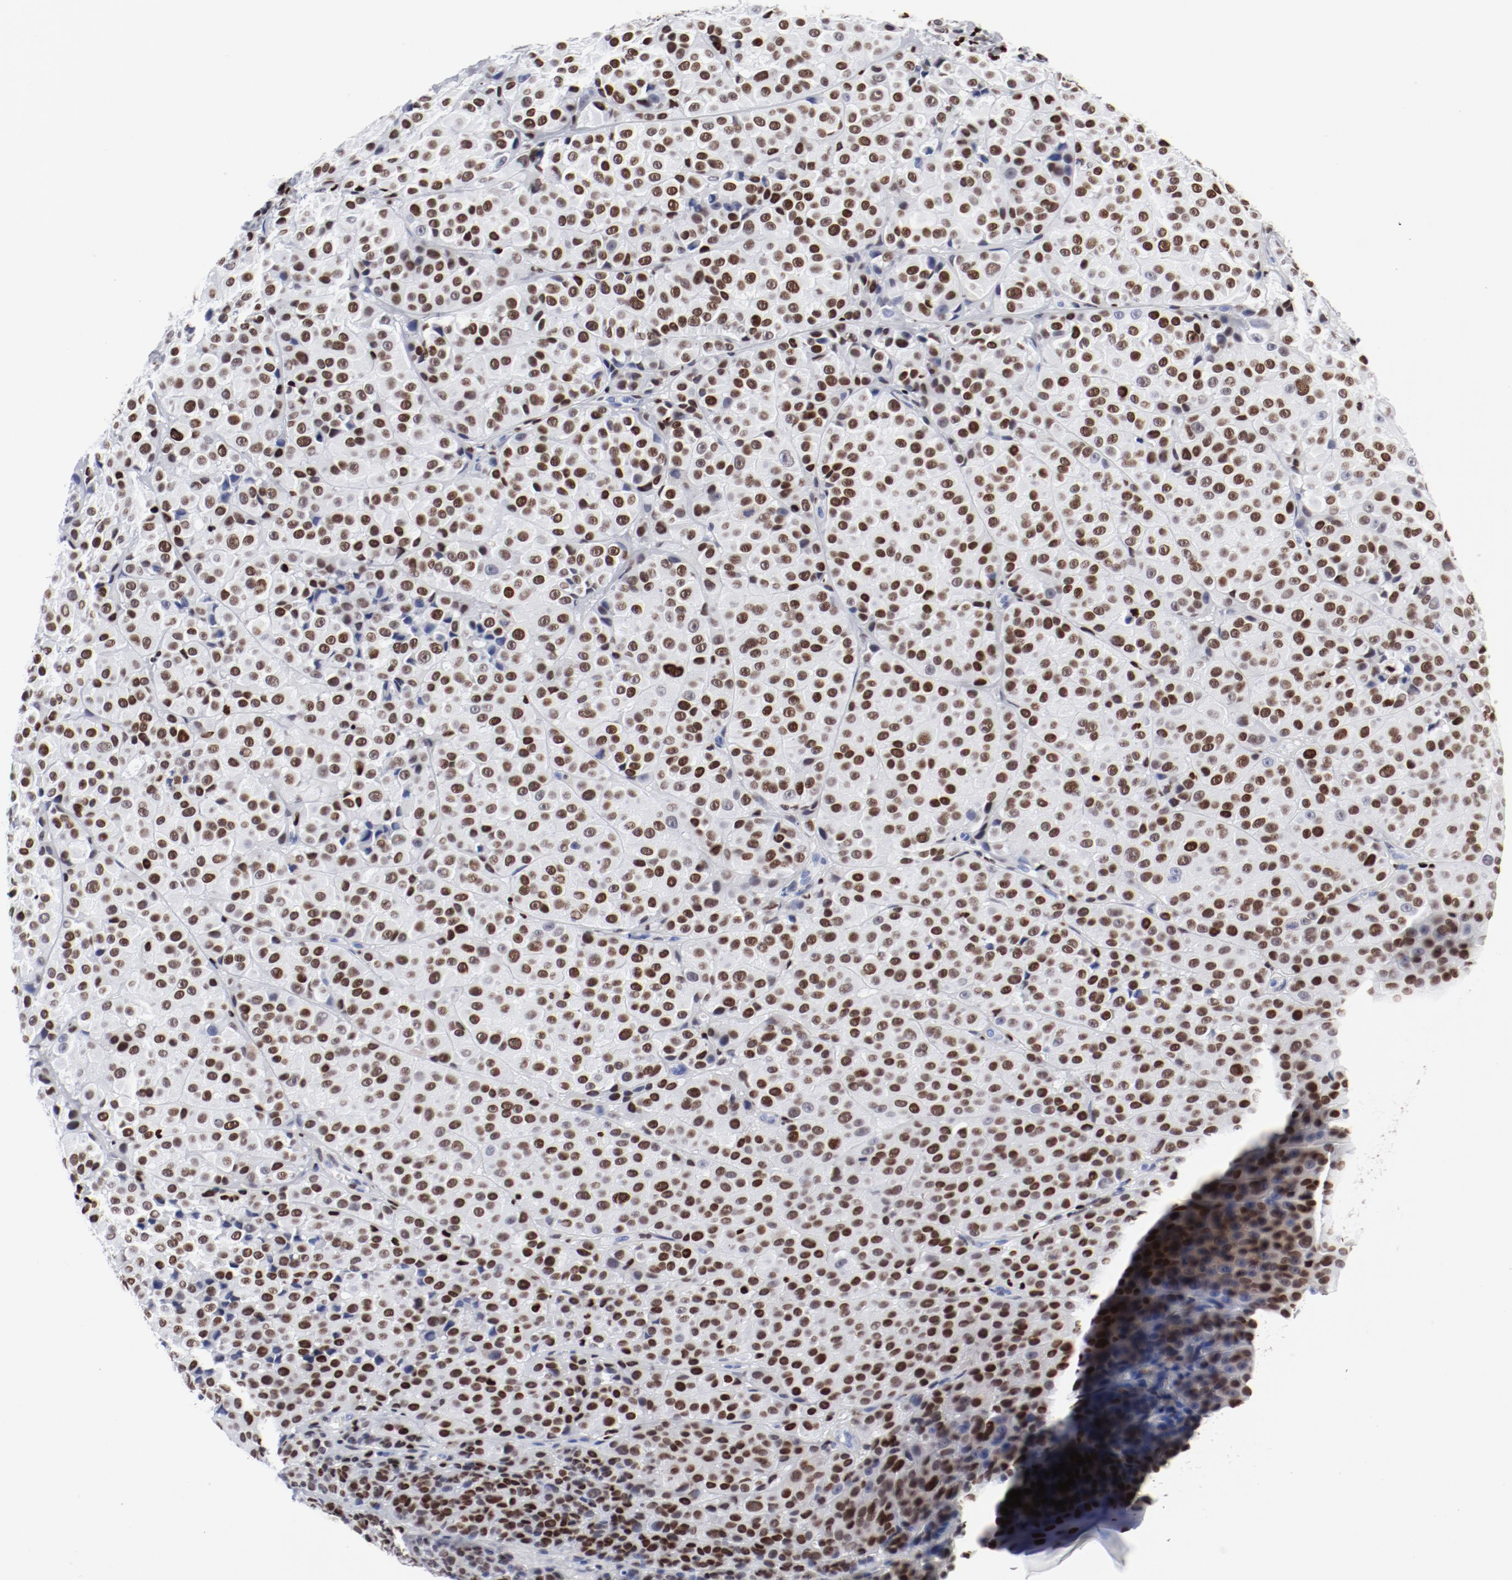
{"staining": {"intensity": "moderate", "quantity": ">75%", "location": "nuclear"}, "tissue": "melanoma", "cell_type": "Tumor cells", "image_type": "cancer", "snomed": [{"axis": "morphology", "description": "Malignant melanoma, NOS"}, {"axis": "topography", "description": "Skin"}], "caption": "Immunohistochemical staining of malignant melanoma exhibits medium levels of moderate nuclear protein staining in approximately >75% of tumor cells.", "gene": "SMARCC2", "patient": {"sex": "female", "age": 75}}